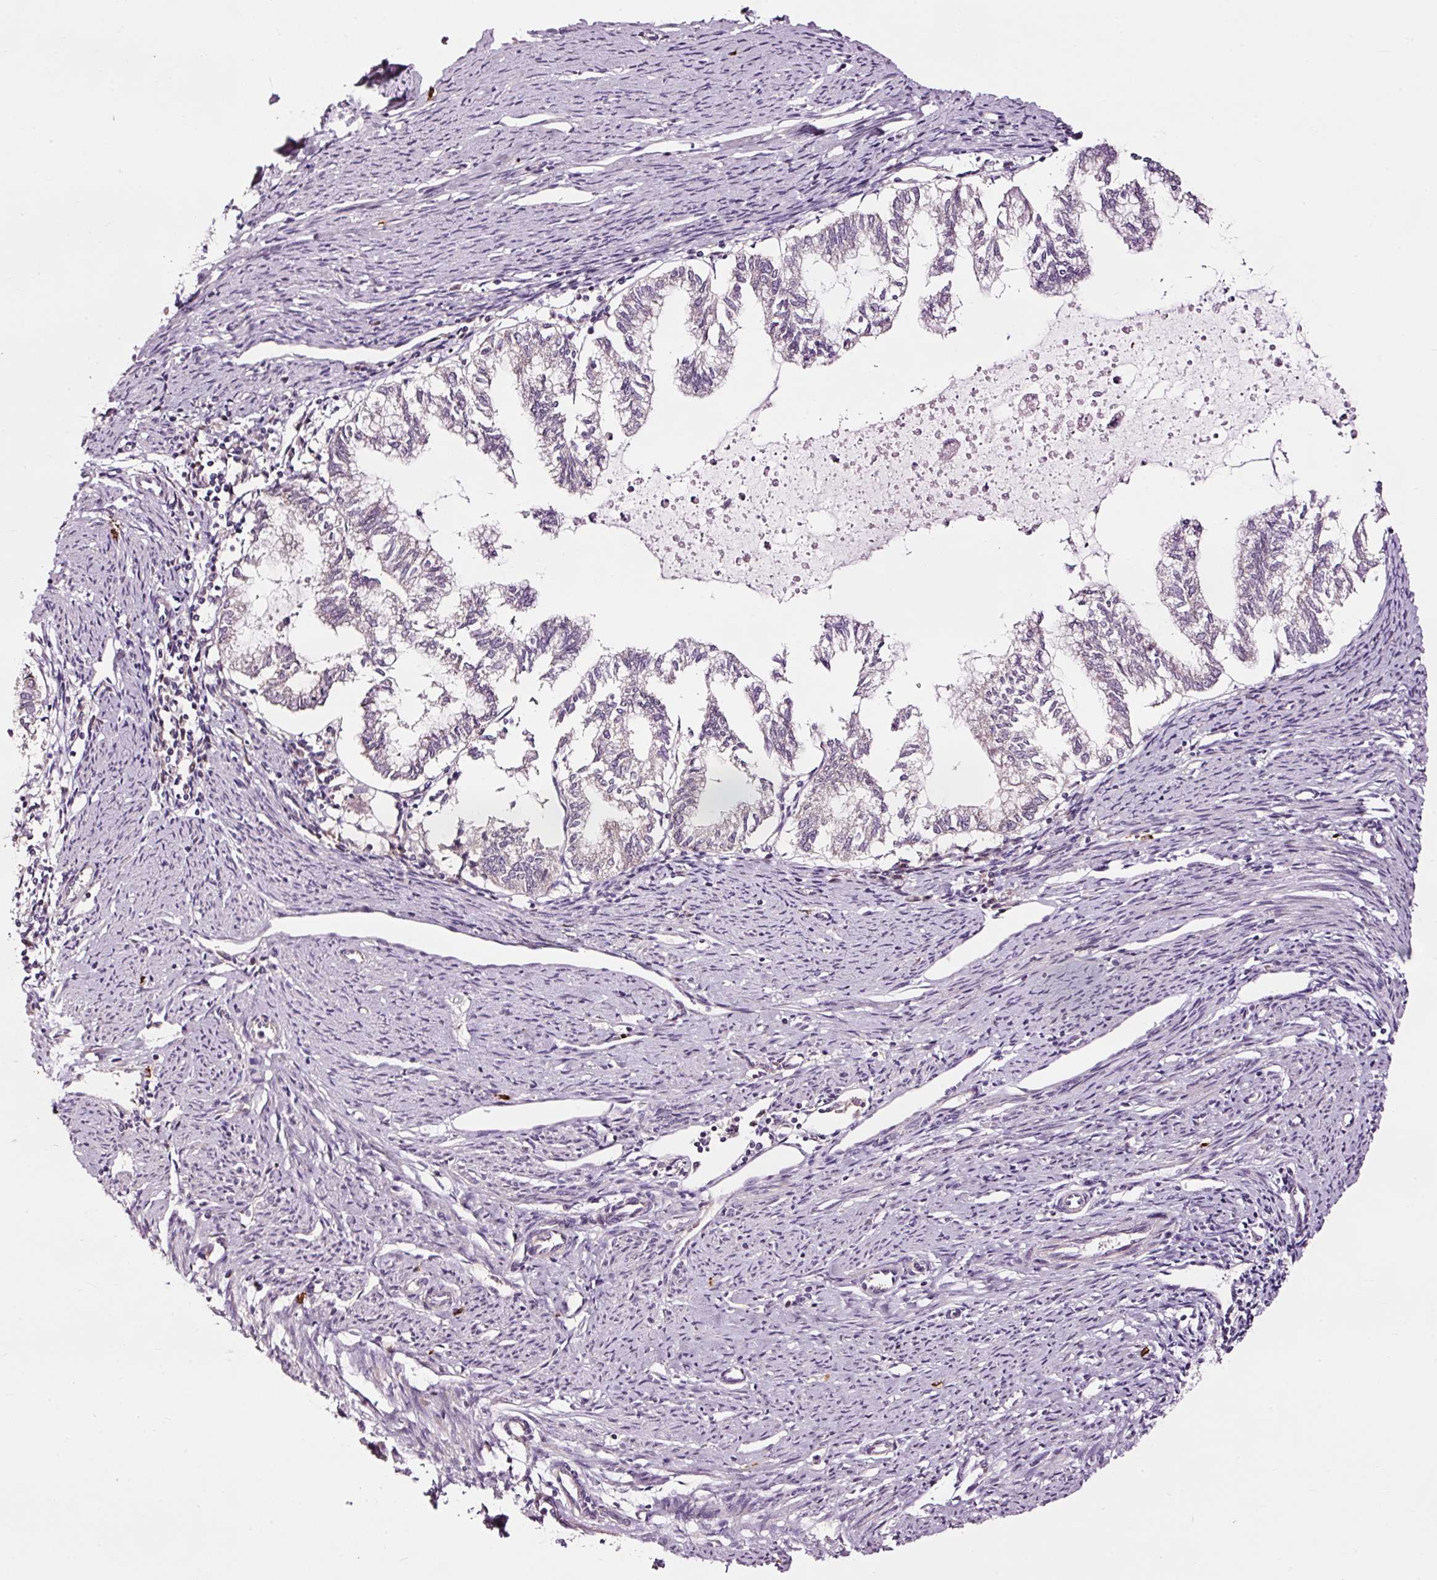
{"staining": {"intensity": "negative", "quantity": "none", "location": "none"}, "tissue": "endometrial cancer", "cell_type": "Tumor cells", "image_type": "cancer", "snomed": [{"axis": "morphology", "description": "Adenocarcinoma, NOS"}, {"axis": "topography", "description": "Endometrium"}], "caption": "High magnification brightfield microscopy of endometrial cancer stained with DAB (brown) and counterstained with hematoxylin (blue): tumor cells show no significant staining.", "gene": "UTP14A", "patient": {"sex": "female", "age": 79}}